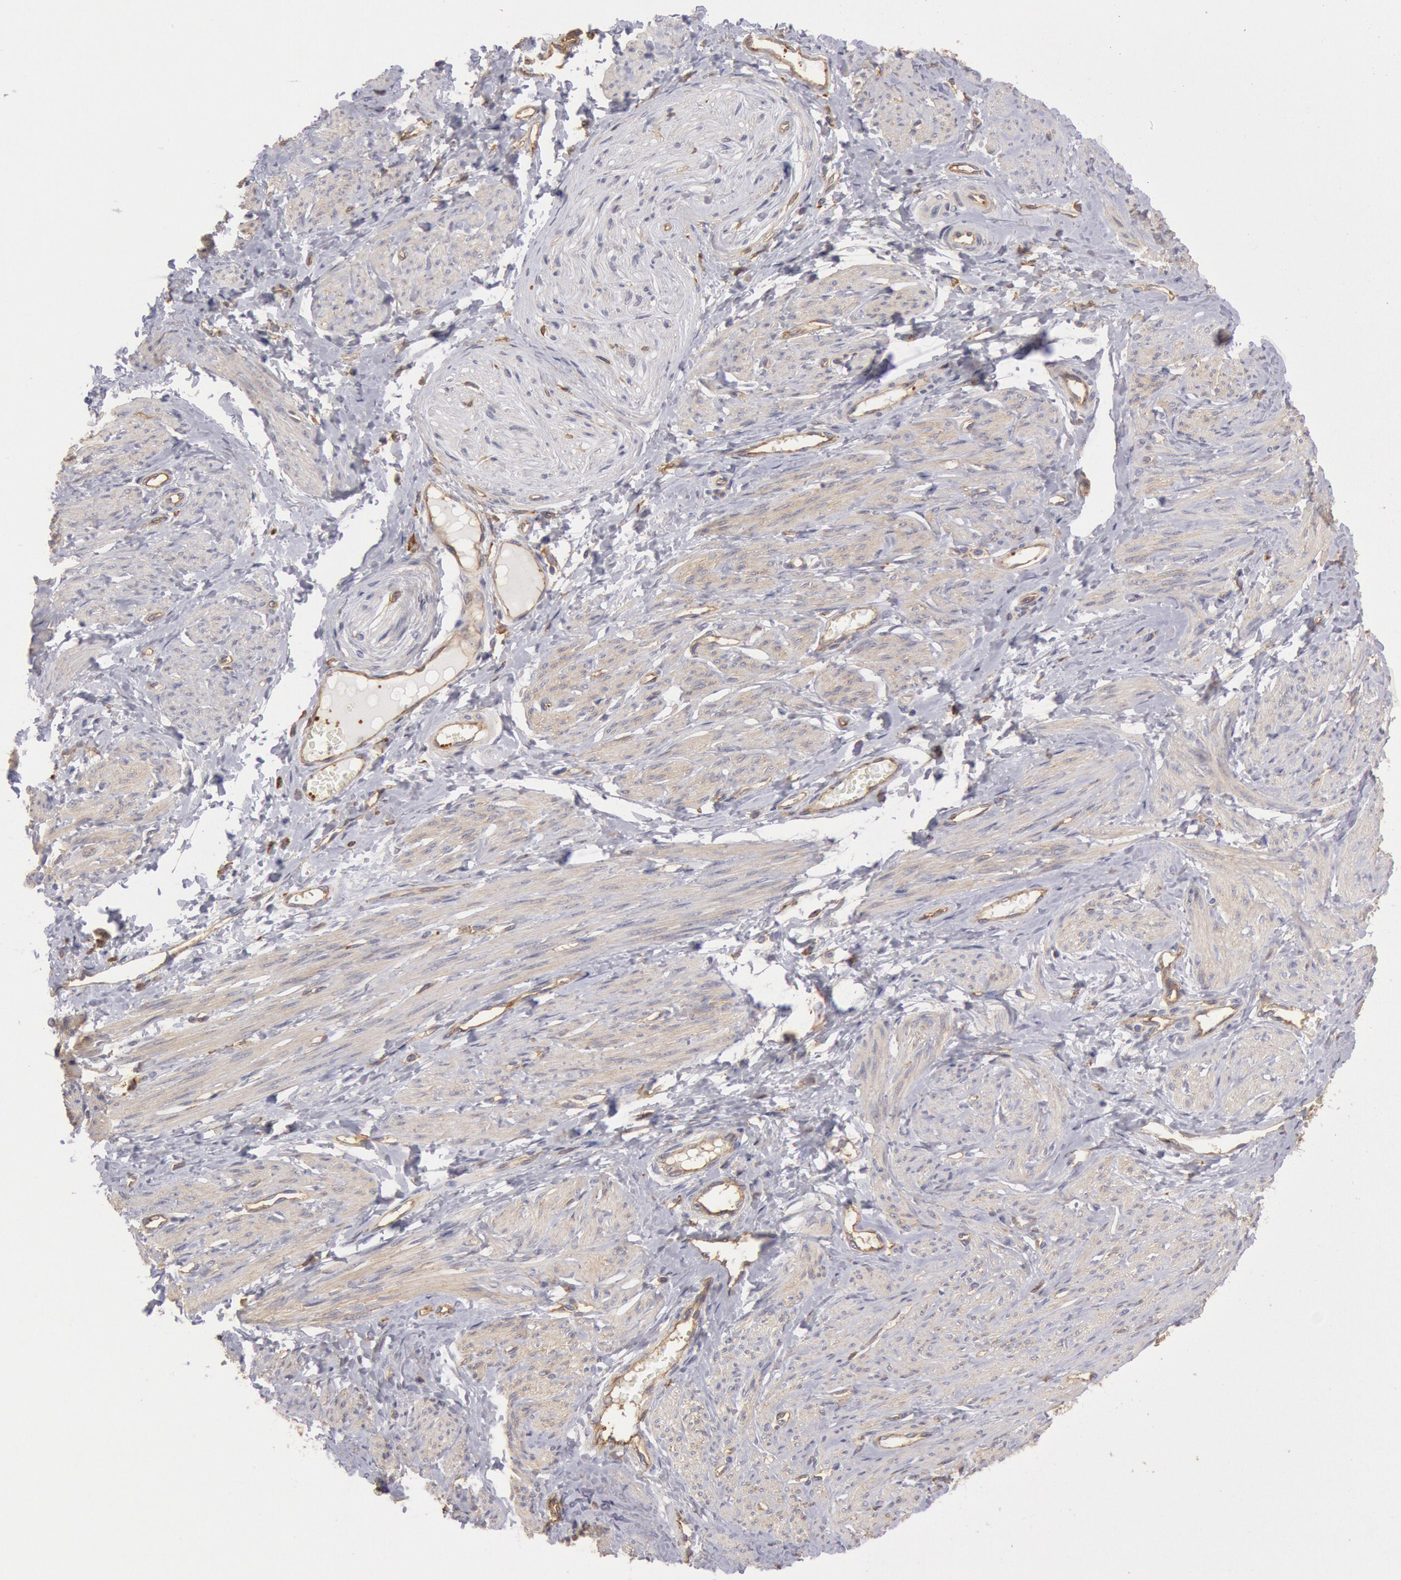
{"staining": {"intensity": "weak", "quantity": "25%-75%", "location": "cytoplasmic/membranous"}, "tissue": "smooth muscle", "cell_type": "Smooth muscle cells", "image_type": "normal", "snomed": [{"axis": "morphology", "description": "Normal tissue, NOS"}, {"axis": "topography", "description": "Smooth muscle"}, {"axis": "topography", "description": "Uterus"}], "caption": "Smooth muscle cells exhibit low levels of weak cytoplasmic/membranous expression in about 25%-75% of cells in benign human smooth muscle. The protein of interest is stained brown, and the nuclei are stained in blue (DAB IHC with brightfield microscopy, high magnification).", "gene": "SNAP23", "patient": {"sex": "female", "age": 39}}